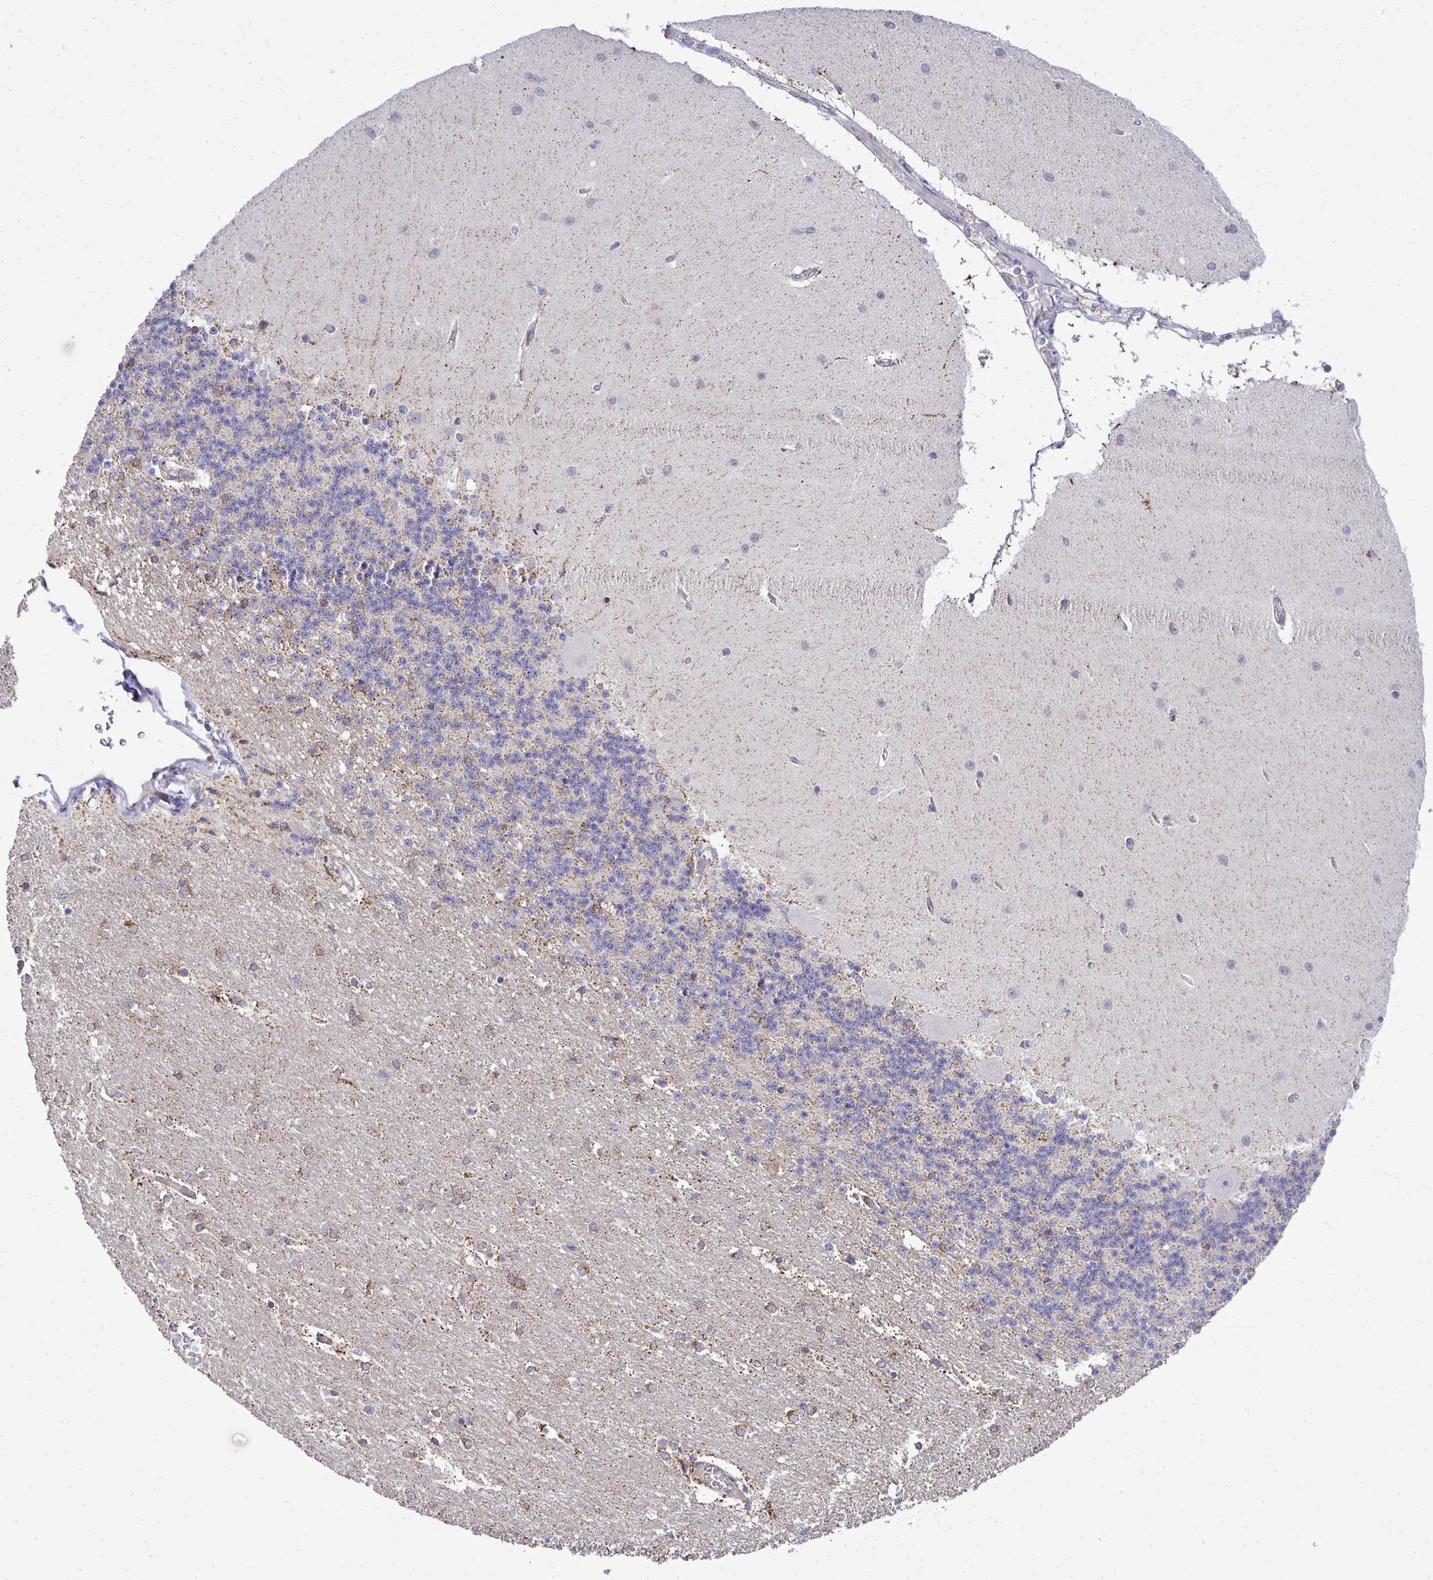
{"staining": {"intensity": "negative", "quantity": "none", "location": "none"}, "tissue": "cerebellum", "cell_type": "Cells in granular layer", "image_type": "normal", "snomed": [{"axis": "morphology", "description": "Normal tissue, NOS"}, {"axis": "topography", "description": "Cerebellum"}], "caption": "IHC micrograph of unremarkable human cerebellum stained for a protein (brown), which exhibits no expression in cells in granular layer.", "gene": "XAF1", "patient": {"sex": "female", "age": 54}}